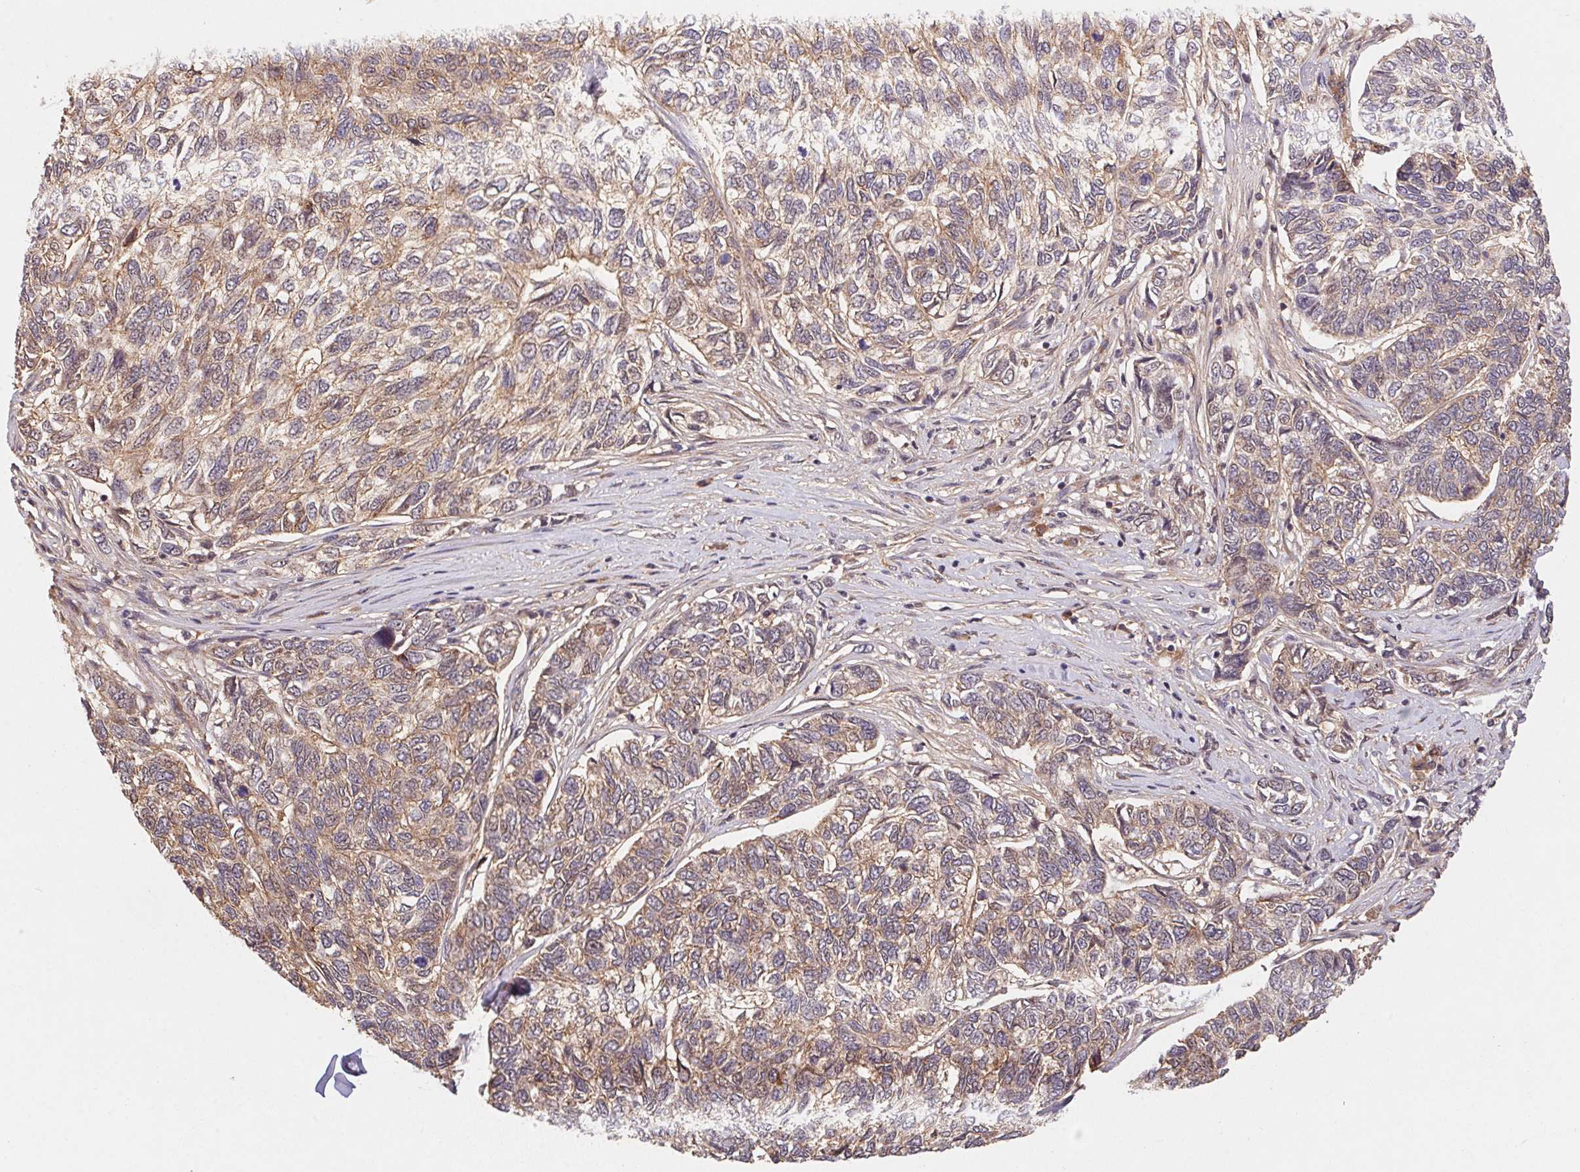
{"staining": {"intensity": "weak", "quantity": ">75%", "location": "cytoplasmic/membranous"}, "tissue": "skin cancer", "cell_type": "Tumor cells", "image_type": "cancer", "snomed": [{"axis": "morphology", "description": "Basal cell carcinoma"}, {"axis": "topography", "description": "Skin"}], "caption": "Protein analysis of skin cancer (basal cell carcinoma) tissue demonstrates weak cytoplasmic/membranous positivity in approximately >75% of tumor cells.", "gene": "SLC52A2", "patient": {"sex": "female", "age": 65}}